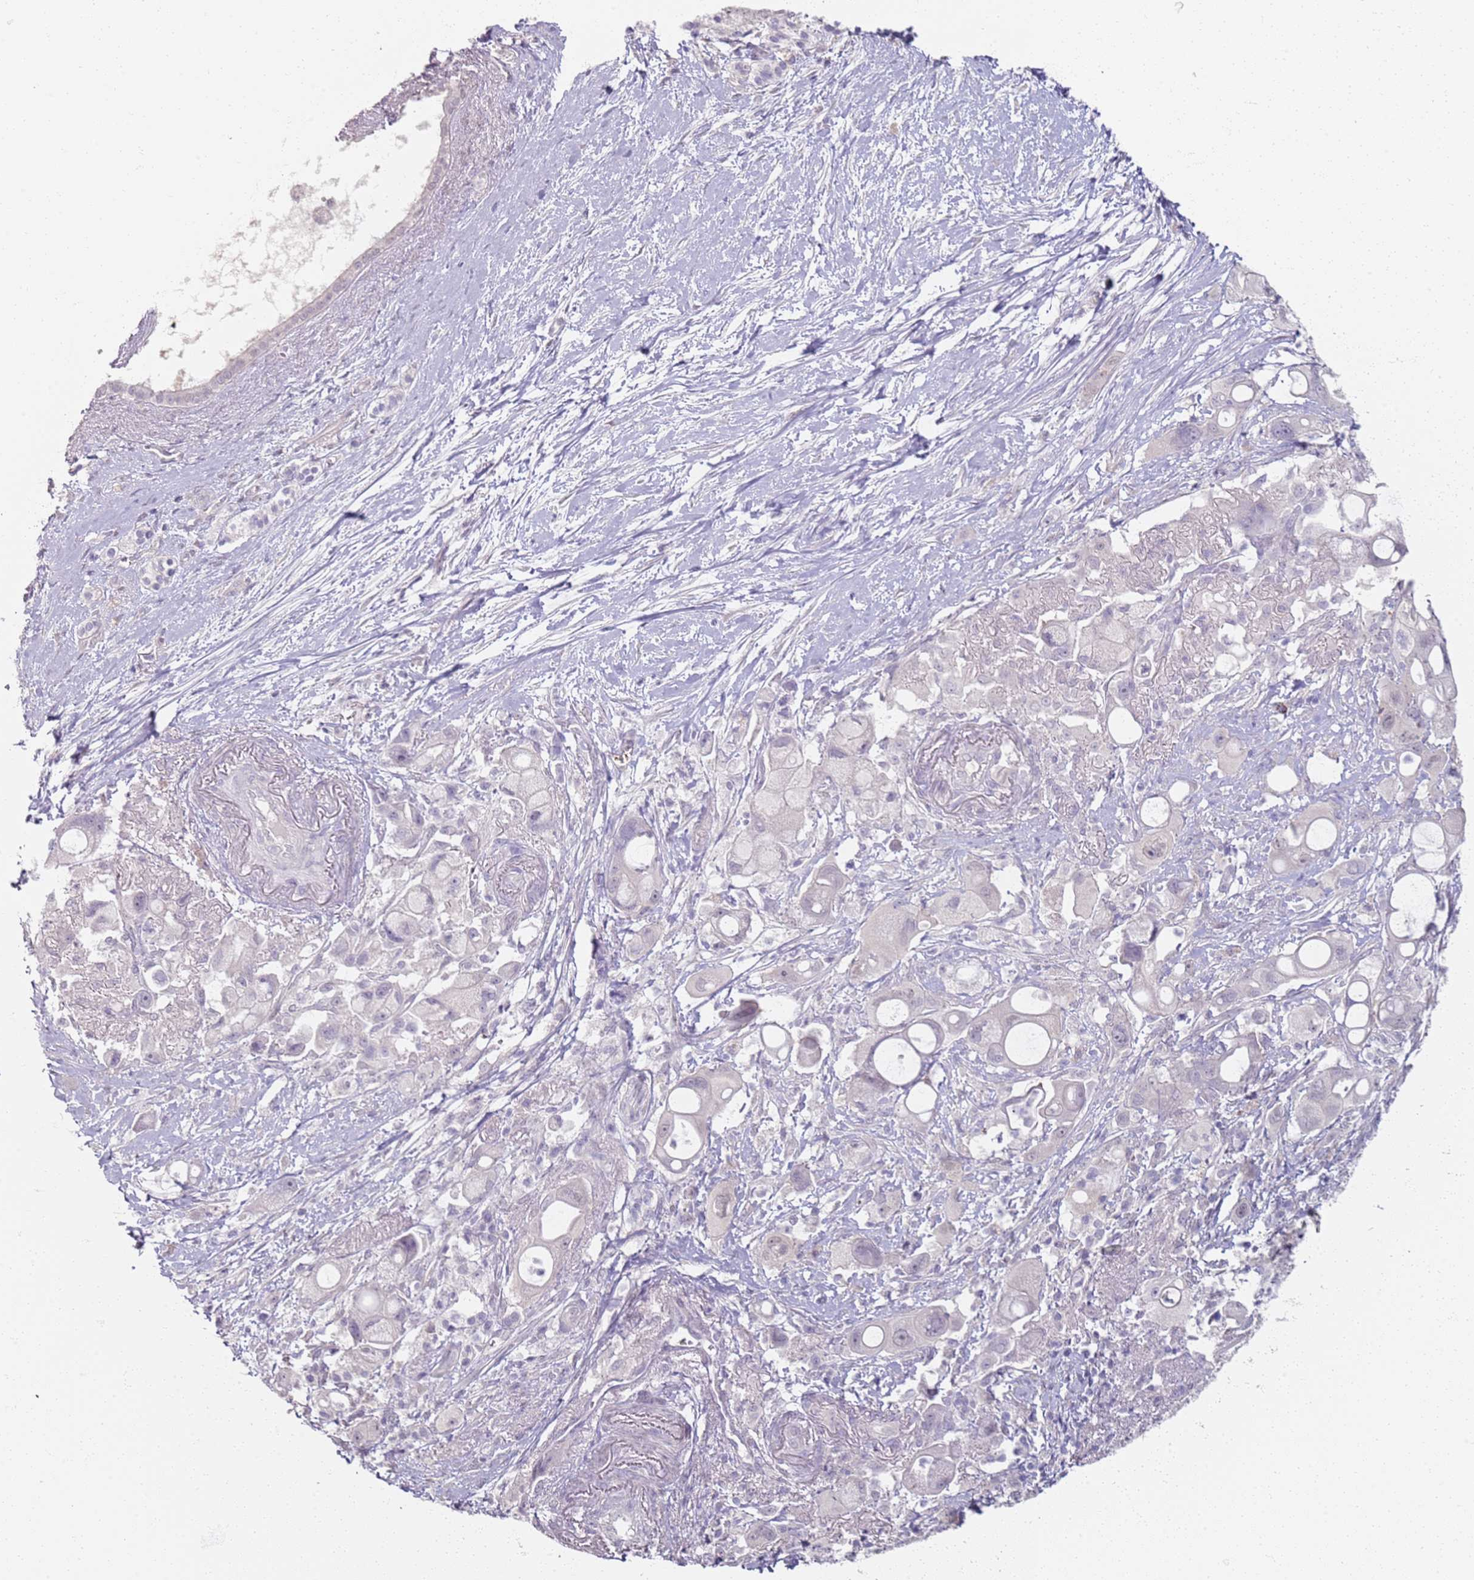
{"staining": {"intensity": "negative", "quantity": "none", "location": "none"}, "tissue": "pancreatic cancer", "cell_type": "Tumor cells", "image_type": "cancer", "snomed": [{"axis": "morphology", "description": "Adenocarcinoma, NOS"}, {"axis": "topography", "description": "Pancreas"}], "caption": "Immunohistochemistry (IHC) histopathology image of pancreatic adenocarcinoma stained for a protein (brown), which displays no positivity in tumor cells.", "gene": "CD40LG", "patient": {"sex": "male", "age": 68}}